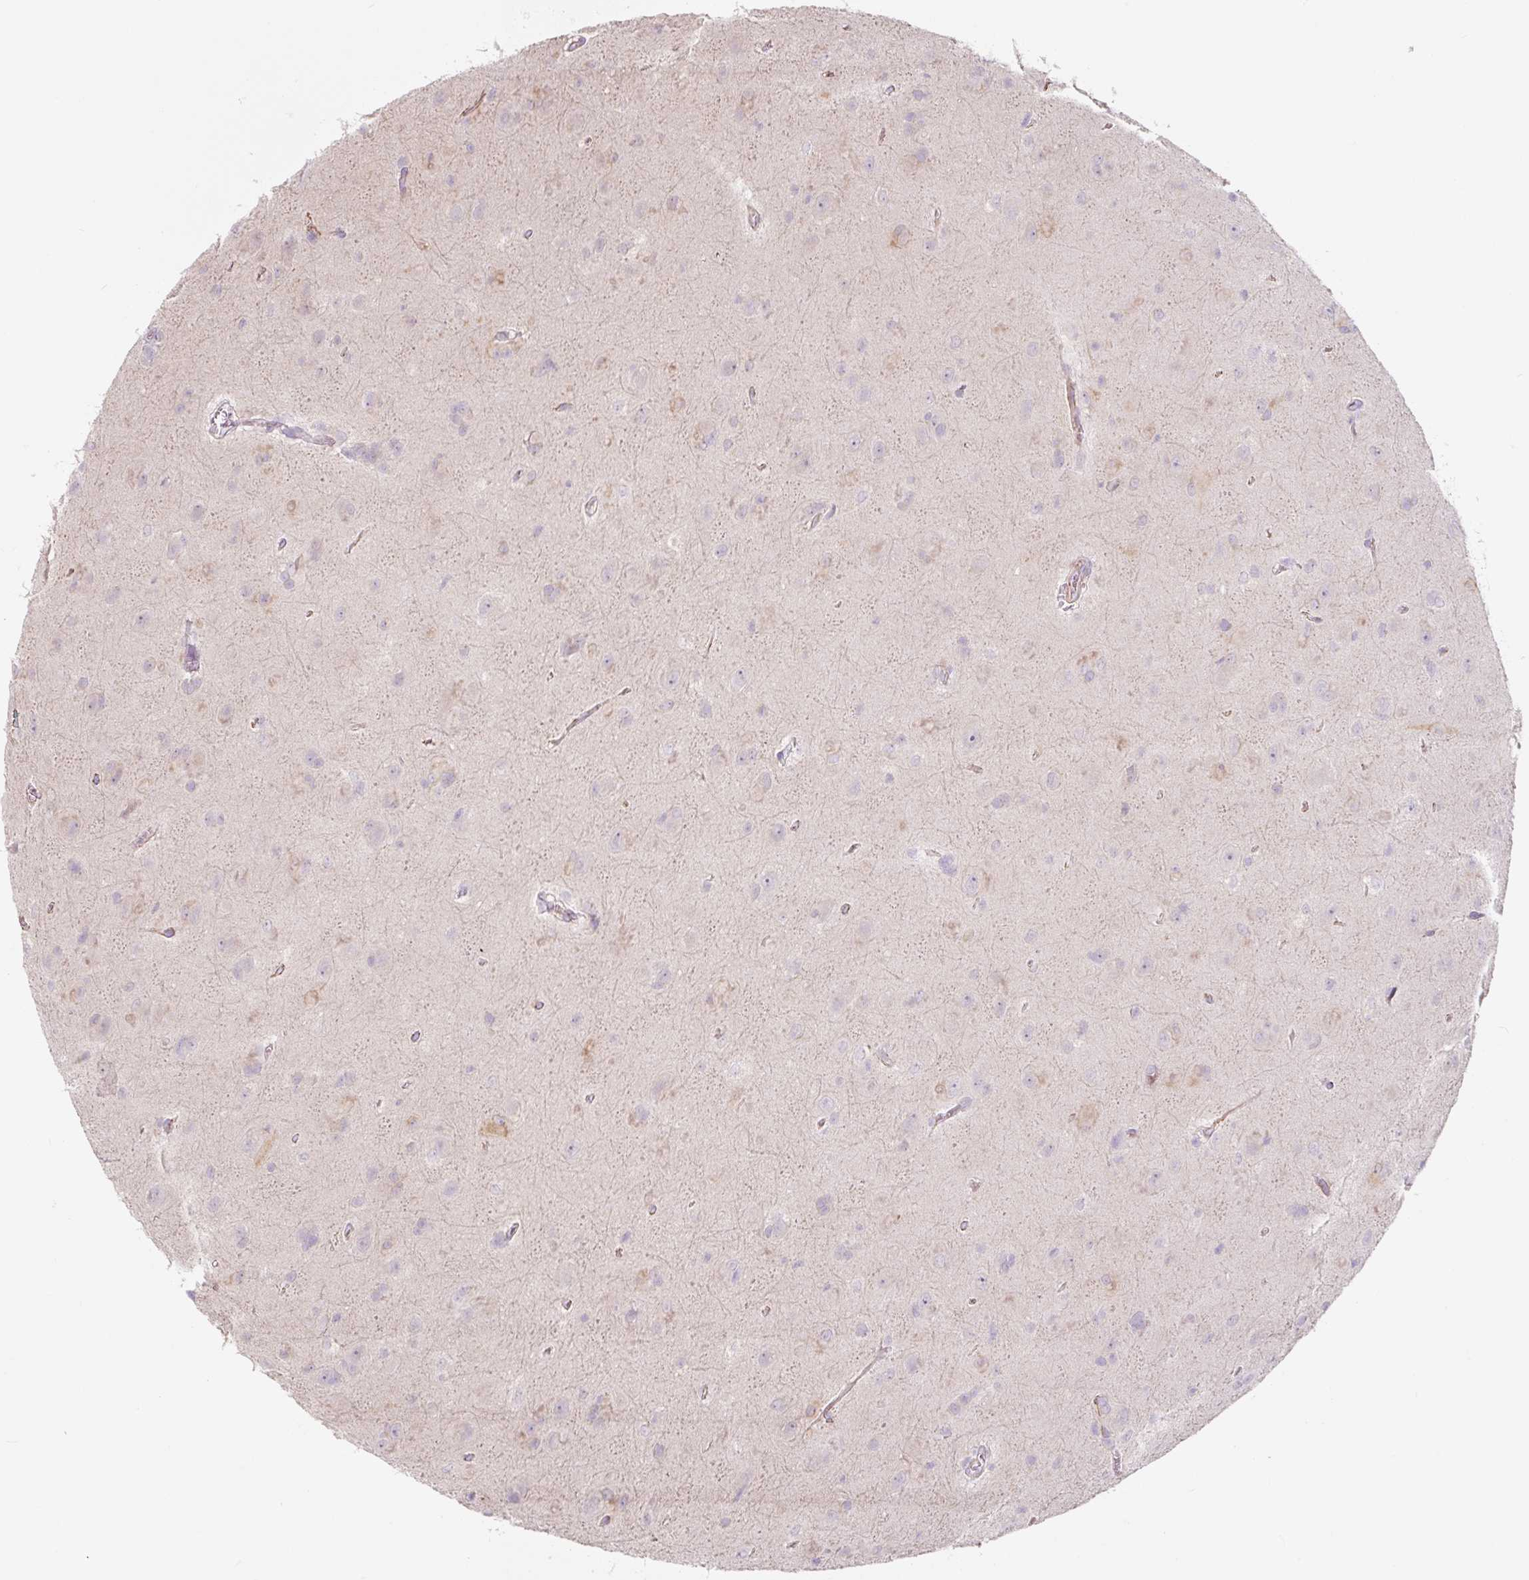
{"staining": {"intensity": "negative", "quantity": "none", "location": "none"}, "tissue": "glioma", "cell_type": "Tumor cells", "image_type": "cancer", "snomed": [{"axis": "morphology", "description": "Glioma, malignant, Low grade"}, {"axis": "topography", "description": "Brain"}], "caption": "There is no significant positivity in tumor cells of glioma.", "gene": "CCL25", "patient": {"sex": "male", "age": 58}}